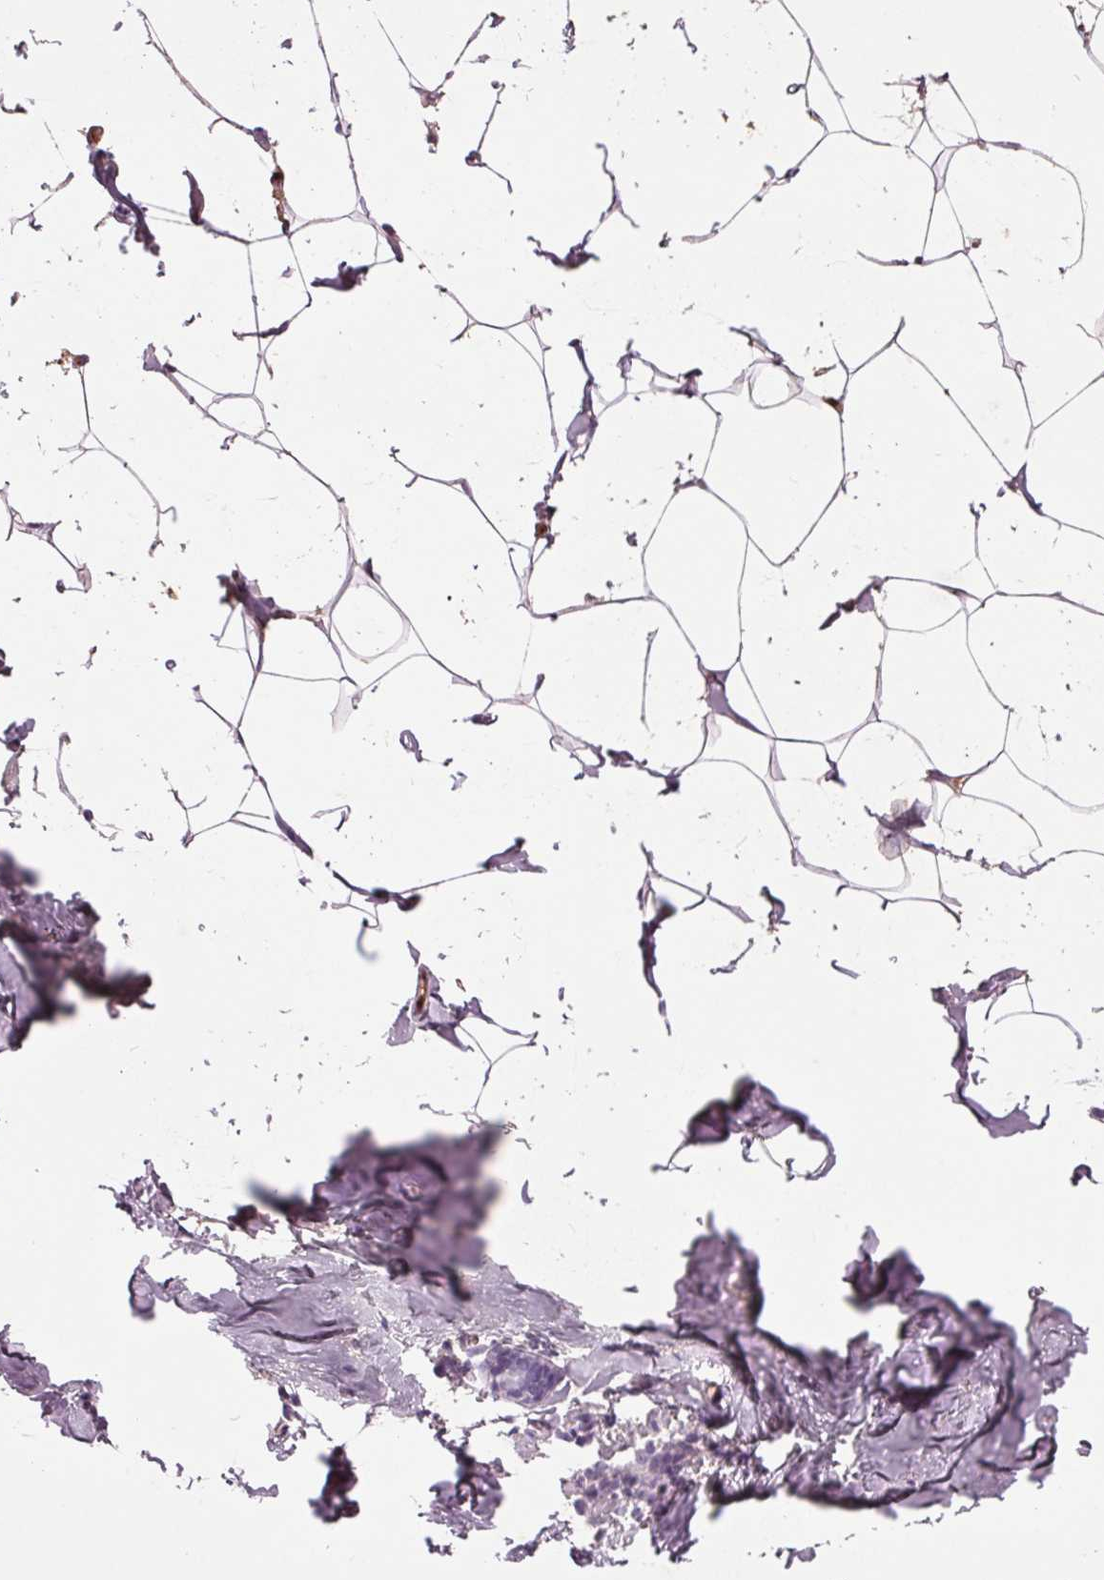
{"staining": {"intensity": "negative", "quantity": "none", "location": "none"}, "tissue": "breast", "cell_type": "Adipocytes", "image_type": "normal", "snomed": [{"axis": "morphology", "description": "Normal tissue, NOS"}, {"axis": "topography", "description": "Breast"}], "caption": "This photomicrograph is of benign breast stained with IHC to label a protein in brown with the nuclei are counter-stained blue. There is no expression in adipocytes.", "gene": "C6", "patient": {"sex": "female", "age": 32}}